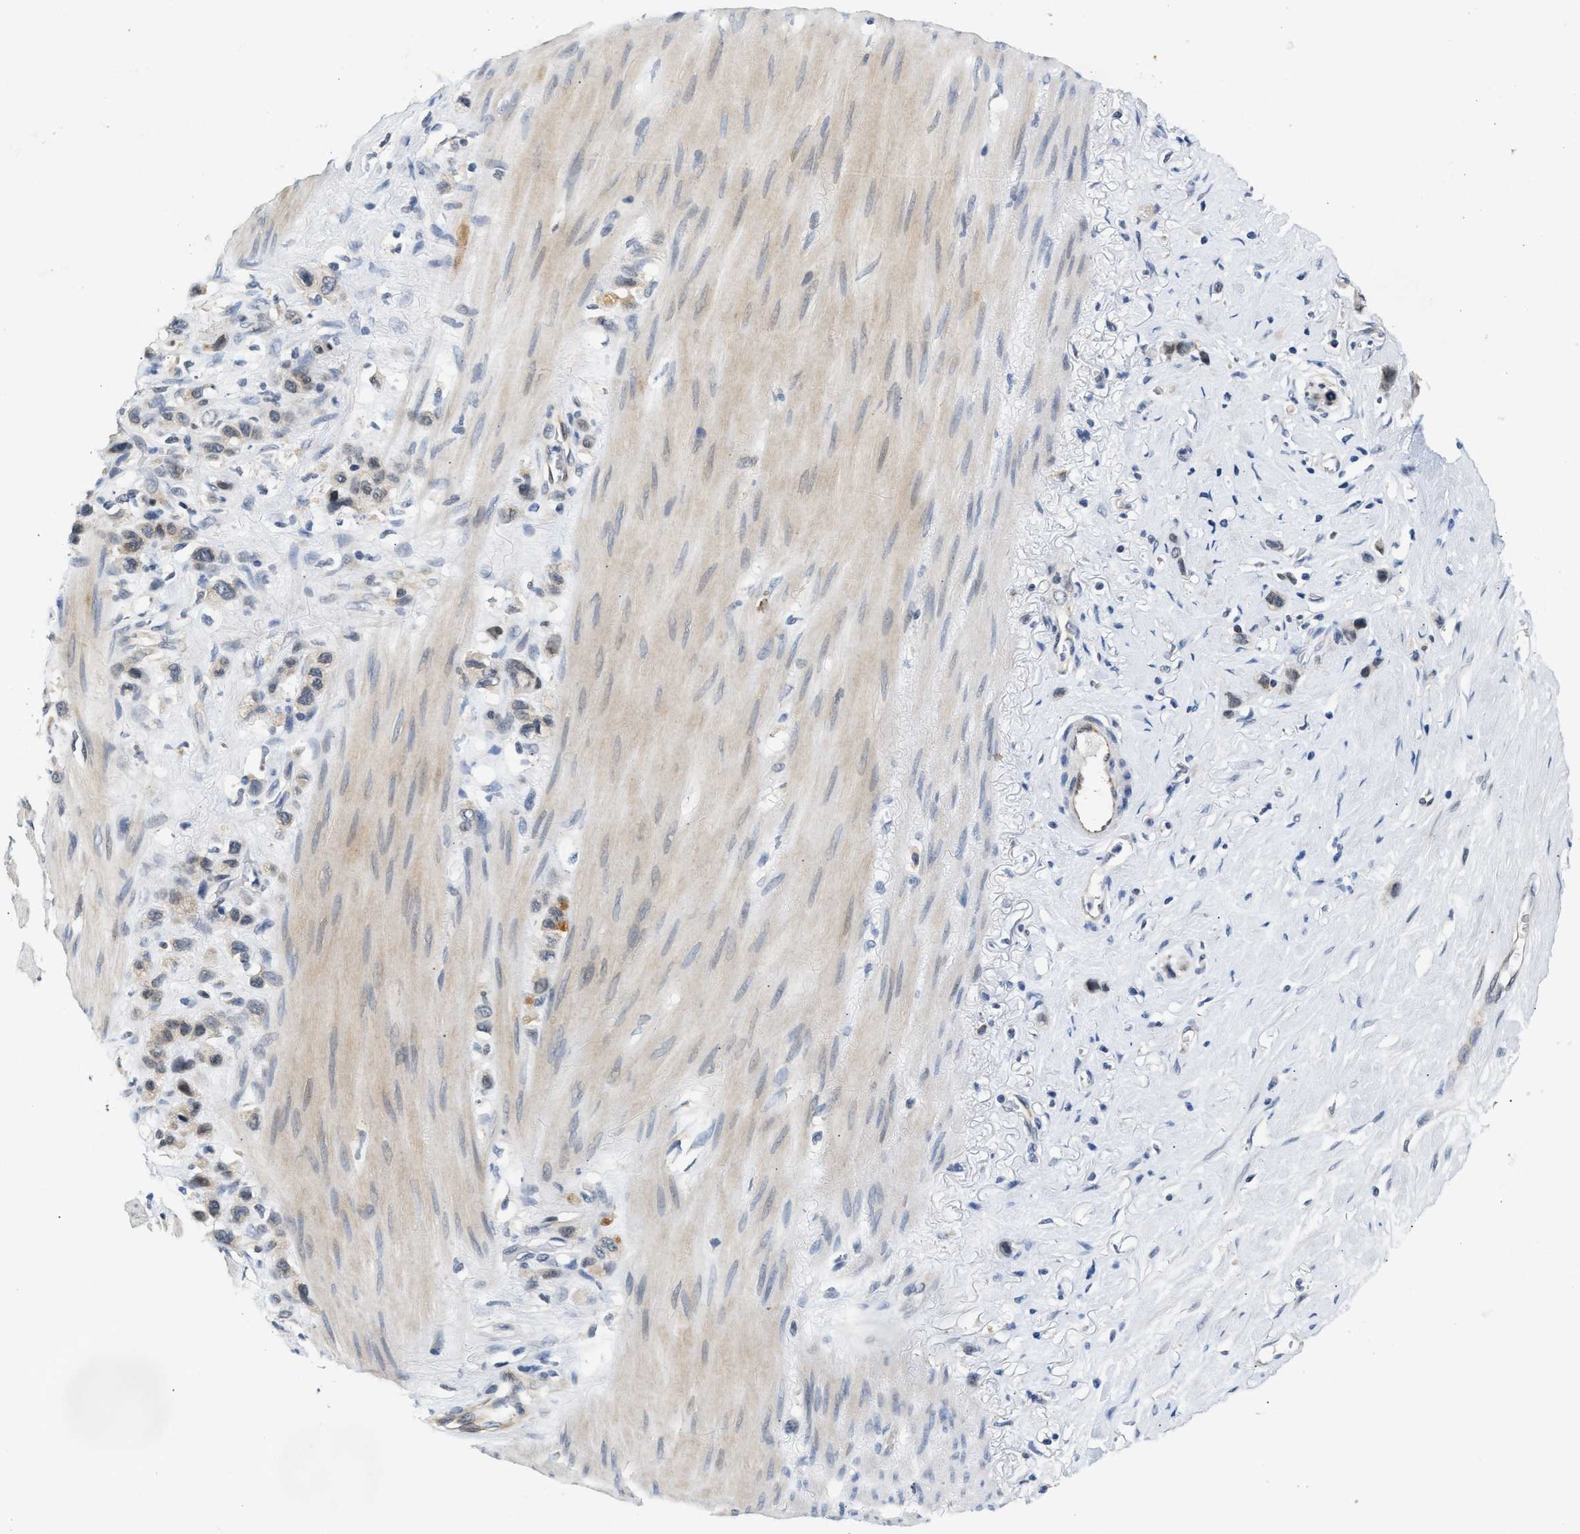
{"staining": {"intensity": "weak", "quantity": "<25%", "location": "cytoplasmic/membranous"}, "tissue": "stomach cancer", "cell_type": "Tumor cells", "image_type": "cancer", "snomed": [{"axis": "morphology", "description": "Normal tissue, NOS"}, {"axis": "morphology", "description": "Adenocarcinoma, NOS"}, {"axis": "morphology", "description": "Adenocarcinoma, High grade"}, {"axis": "topography", "description": "Stomach, upper"}, {"axis": "topography", "description": "Stomach"}], "caption": "This is an IHC photomicrograph of human stomach cancer. There is no positivity in tumor cells.", "gene": "PPM1H", "patient": {"sex": "female", "age": 65}}